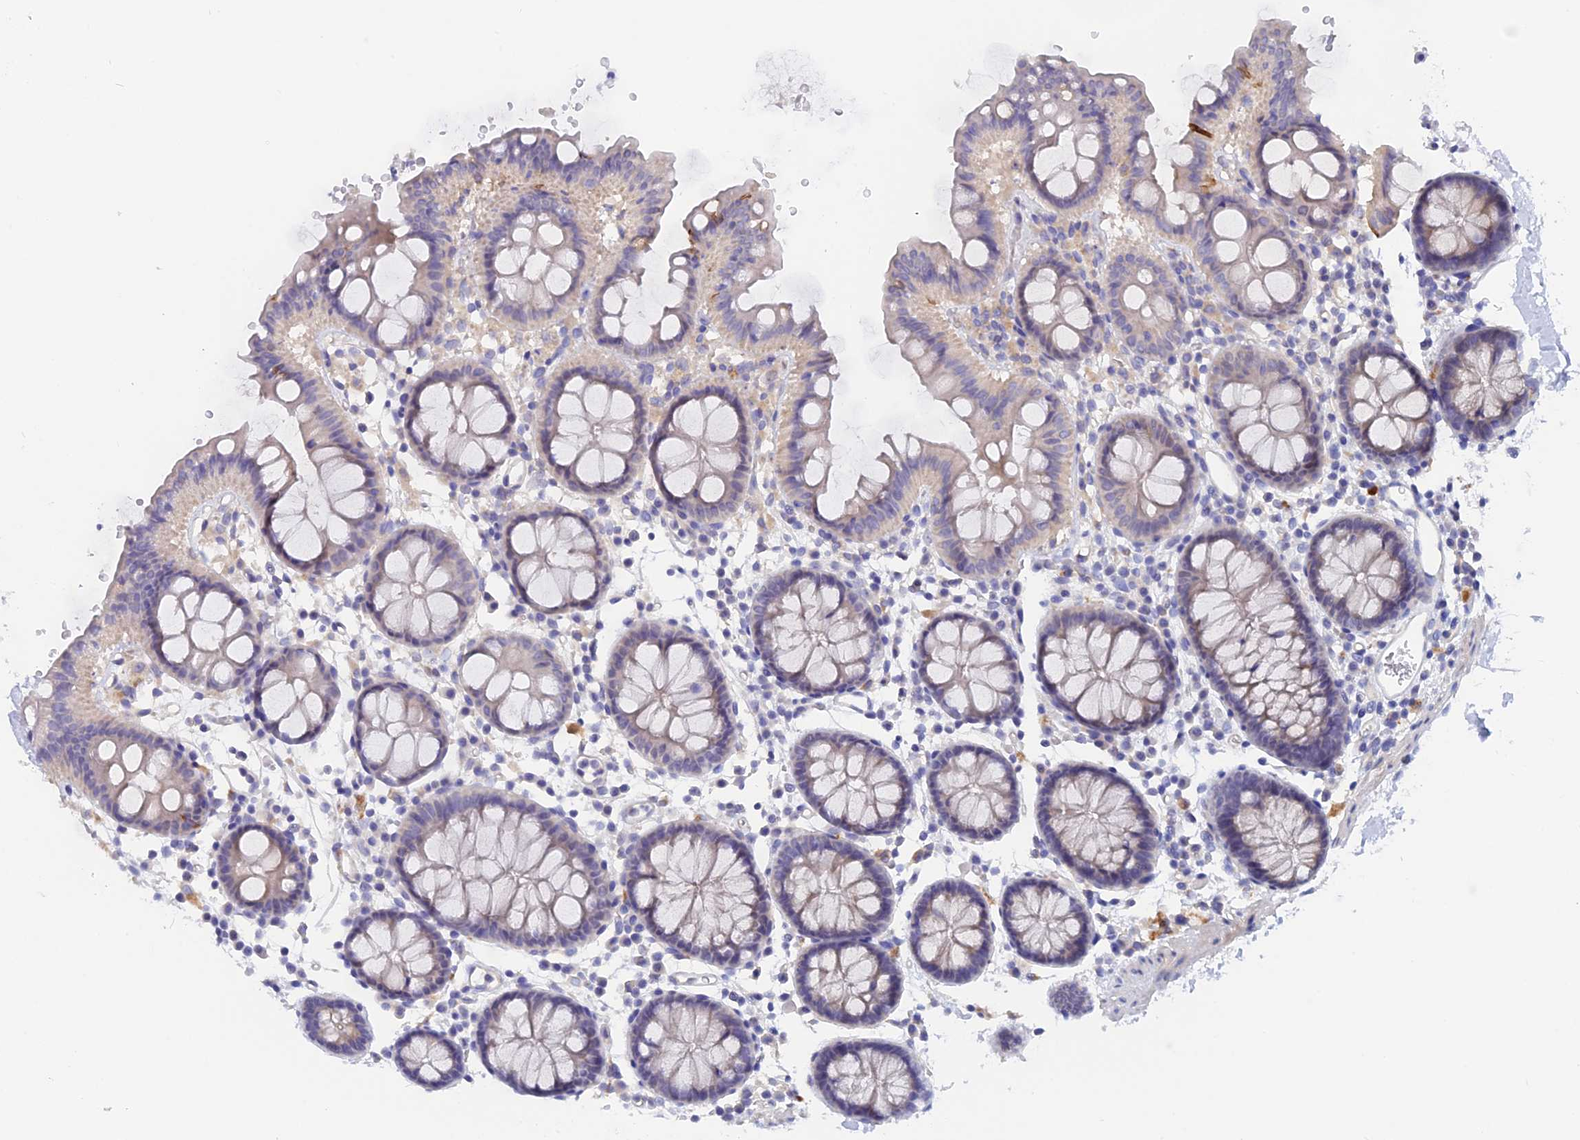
{"staining": {"intensity": "negative", "quantity": "none", "location": "none"}, "tissue": "colon", "cell_type": "Endothelial cells", "image_type": "normal", "snomed": [{"axis": "morphology", "description": "Normal tissue, NOS"}, {"axis": "topography", "description": "Colon"}], "caption": "IHC image of benign colon stained for a protein (brown), which displays no positivity in endothelial cells.", "gene": "GLB1L", "patient": {"sex": "male", "age": 75}}